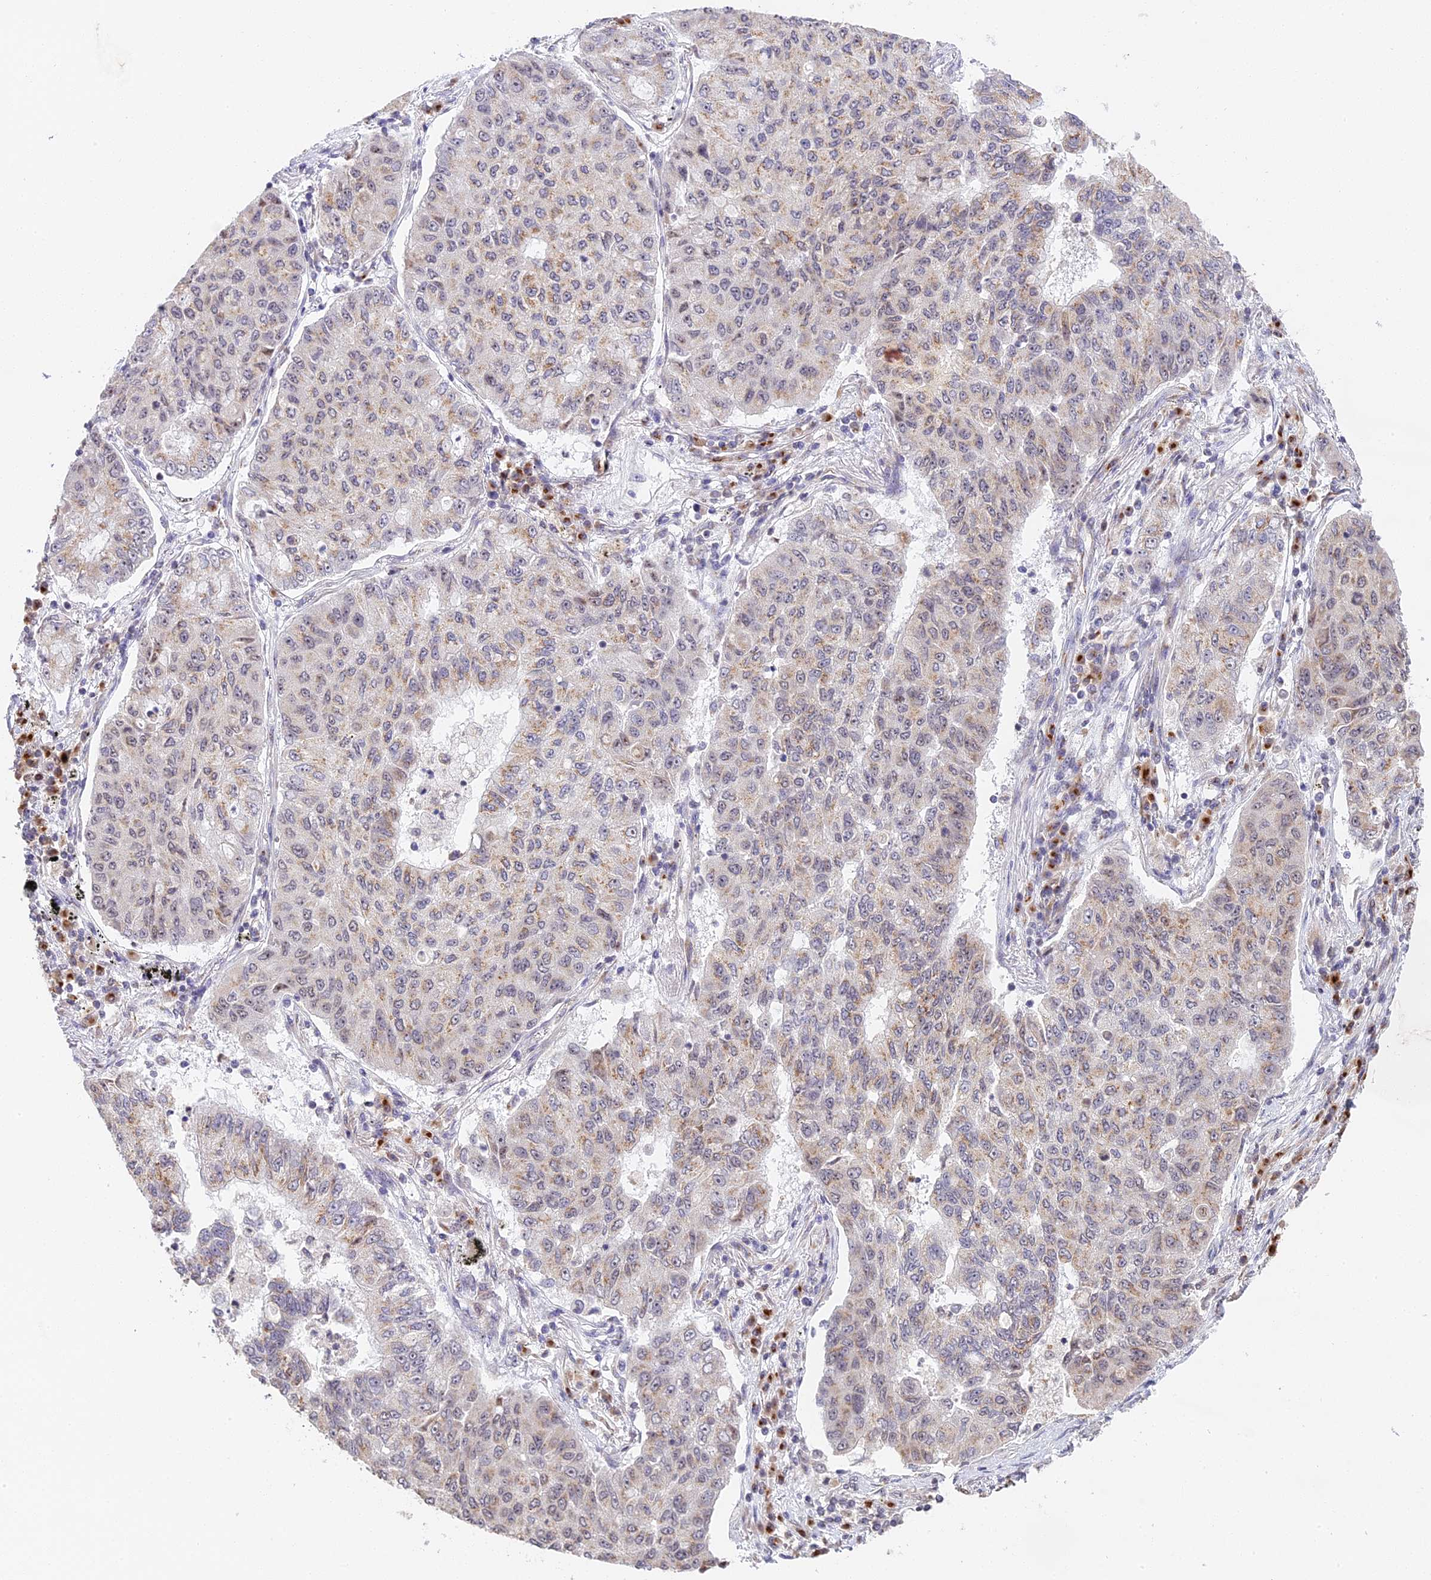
{"staining": {"intensity": "weak", "quantity": "25%-75%", "location": "cytoplasmic/membranous"}, "tissue": "lung cancer", "cell_type": "Tumor cells", "image_type": "cancer", "snomed": [{"axis": "morphology", "description": "Squamous cell carcinoma, NOS"}, {"axis": "topography", "description": "Lung"}], "caption": "Immunohistochemistry photomicrograph of human squamous cell carcinoma (lung) stained for a protein (brown), which demonstrates low levels of weak cytoplasmic/membranous positivity in approximately 25%-75% of tumor cells.", "gene": "HEATR5B", "patient": {"sex": "male", "age": 74}}